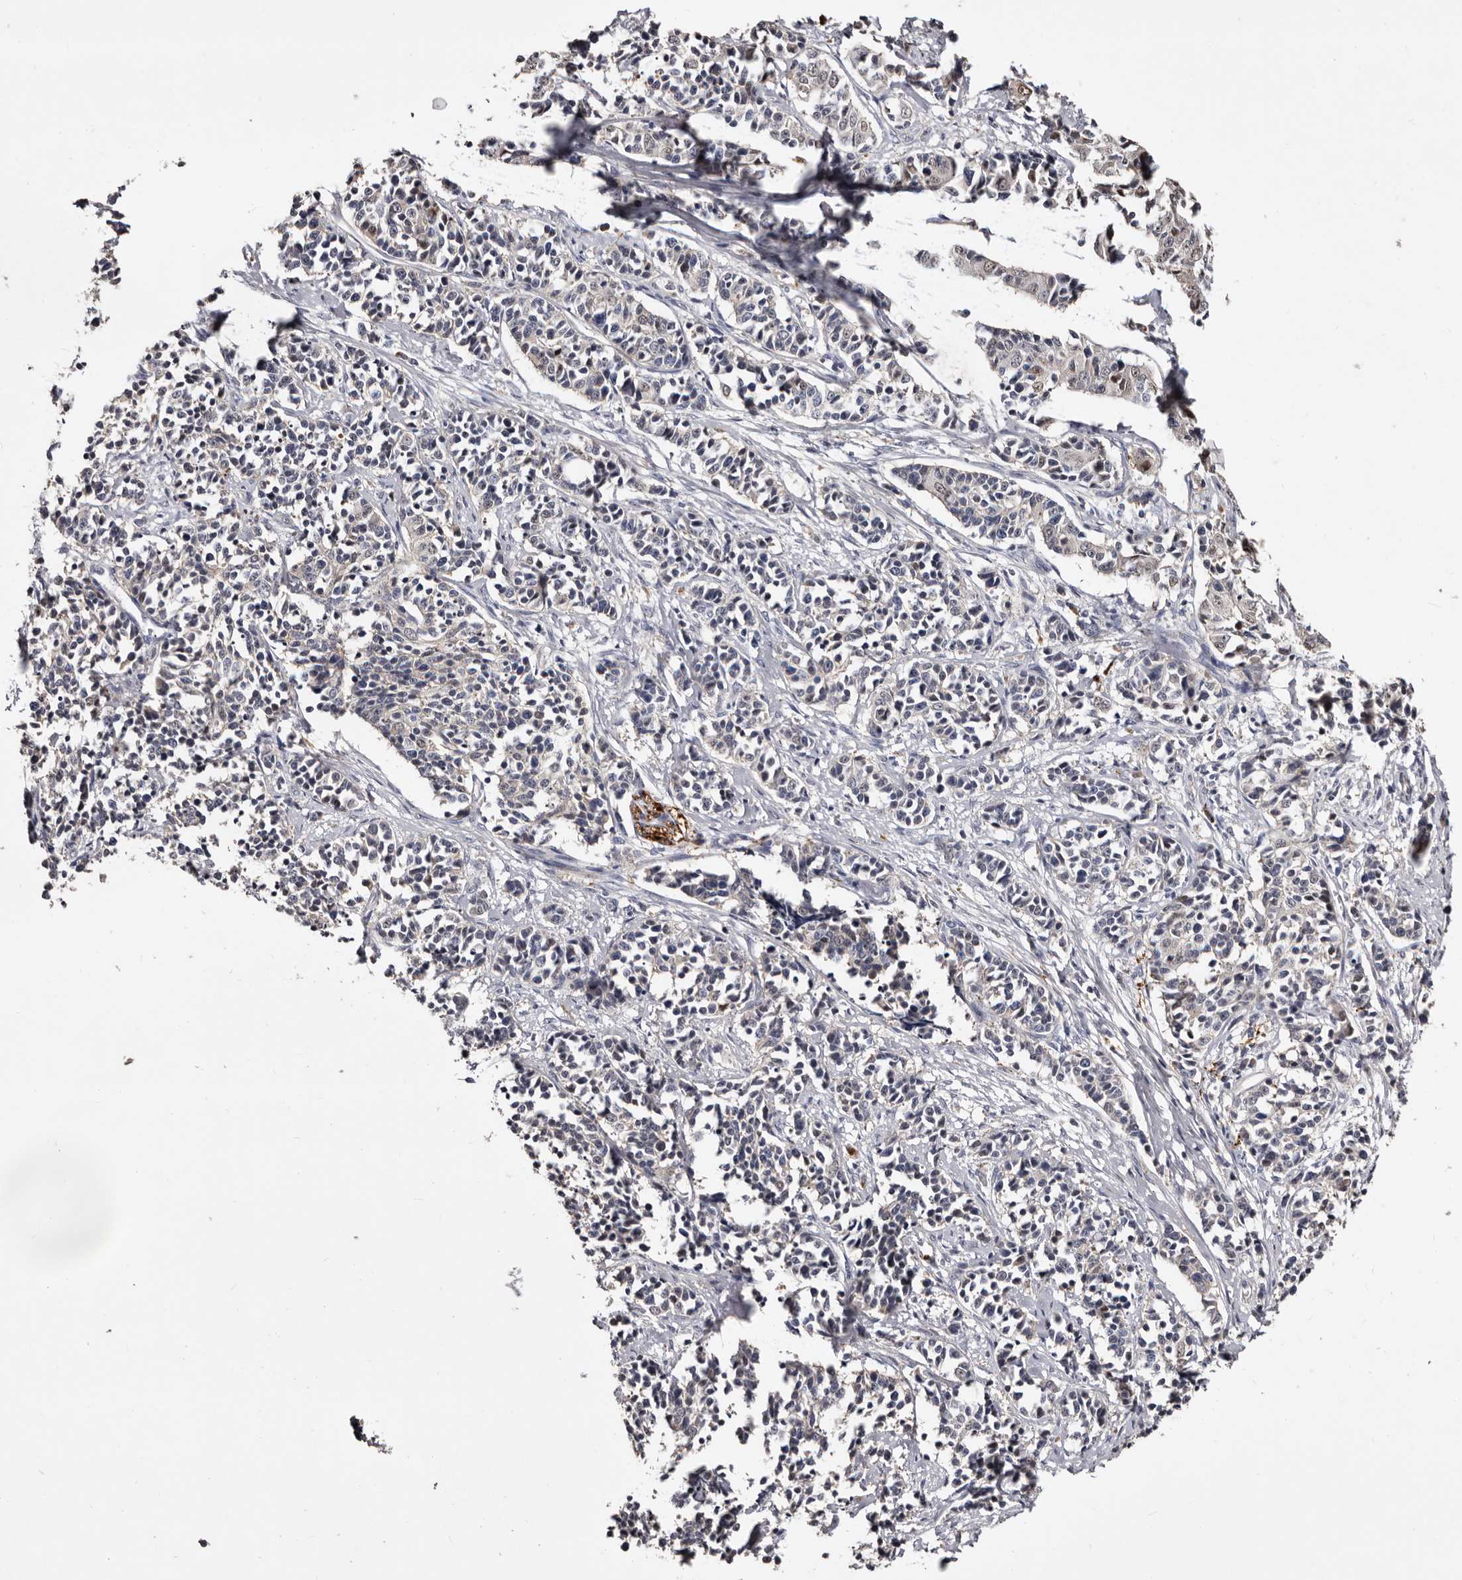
{"staining": {"intensity": "negative", "quantity": "none", "location": "none"}, "tissue": "cervical cancer", "cell_type": "Tumor cells", "image_type": "cancer", "snomed": [{"axis": "morphology", "description": "Normal tissue, NOS"}, {"axis": "morphology", "description": "Squamous cell carcinoma, NOS"}, {"axis": "topography", "description": "Cervix"}], "caption": "An immunohistochemistry (IHC) photomicrograph of cervical cancer is shown. There is no staining in tumor cells of cervical cancer.", "gene": "SLC10A4", "patient": {"sex": "female", "age": 35}}